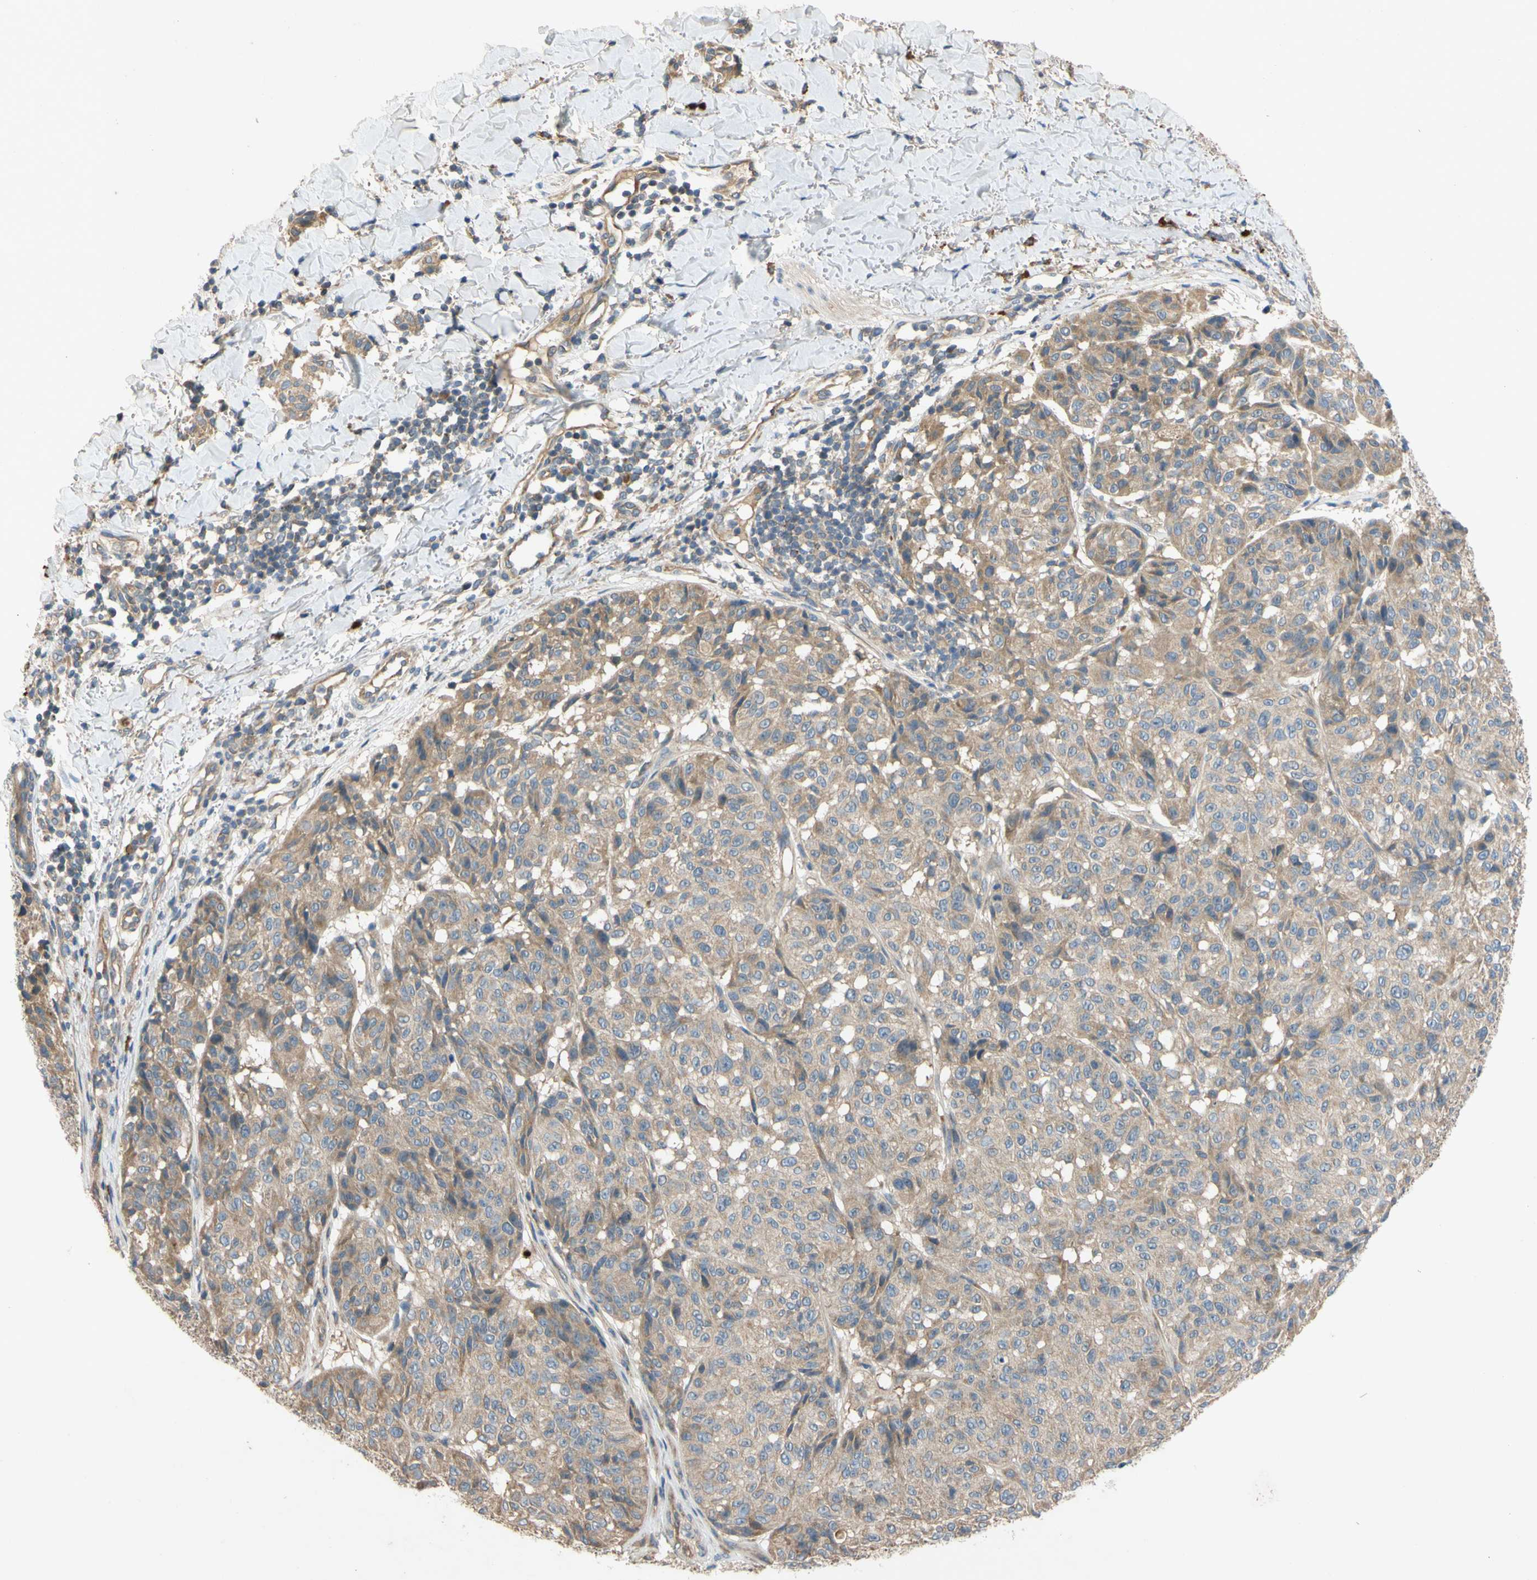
{"staining": {"intensity": "weak", "quantity": ">75%", "location": "cytoplasmic/membranous"}, "tissue": "melanoma", "cell_type": "Tumor cells", "image_type": "cancer", "snomed": [{"axis": "morphology", "description": "Malignant melanoma, NOS"}, {"axis": "topography", "description": "Skin"}], "caption": "This is an image of immunohistochemistry (IHC) staining of melanoma, which shows weak staining in the cytoplasmic/membranous of tumor cells.", "gene": "MBTPS2", "patient": {"sex": "female", "age": 46}}